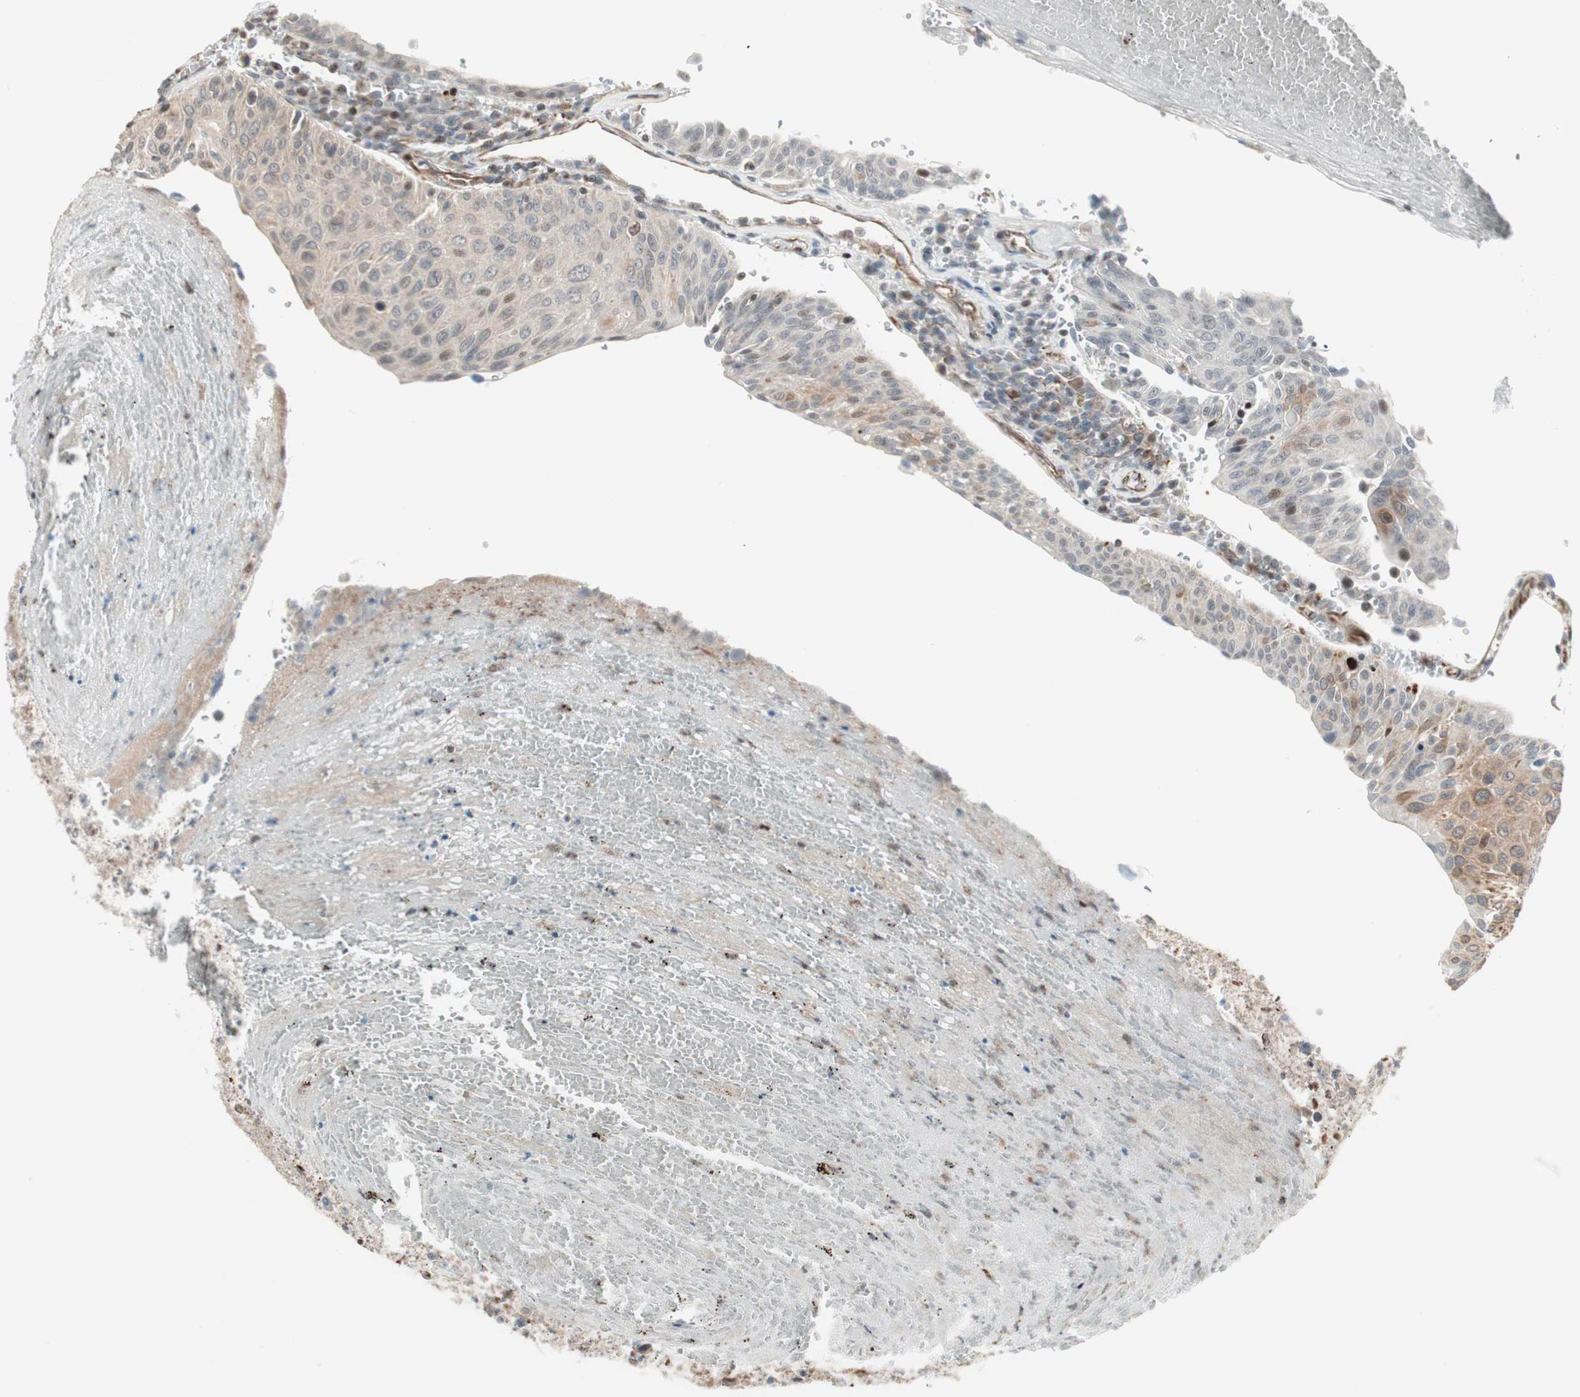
{"staining": {"intensity": "weak", "quantity": ">75%", "location": "cytoplasmic/membranous"}, "tissue": "urothelial cancer", "cell_type": "Tumor cells", "image_type": "cancer", "snomed": [{"axis": "morphology", "description": "Urothelial carcinoma, High grade"}, {"axis": "topography", "description": "Urinary bladder"}], "caption": "Immunohistochemical staining of urothelial cancer displays weak cytoplasmic/membranous protein expression in about >75% of tumor cells.", "gene": "MAD2L2", "patient": {"sex": "male", "age": 66}}